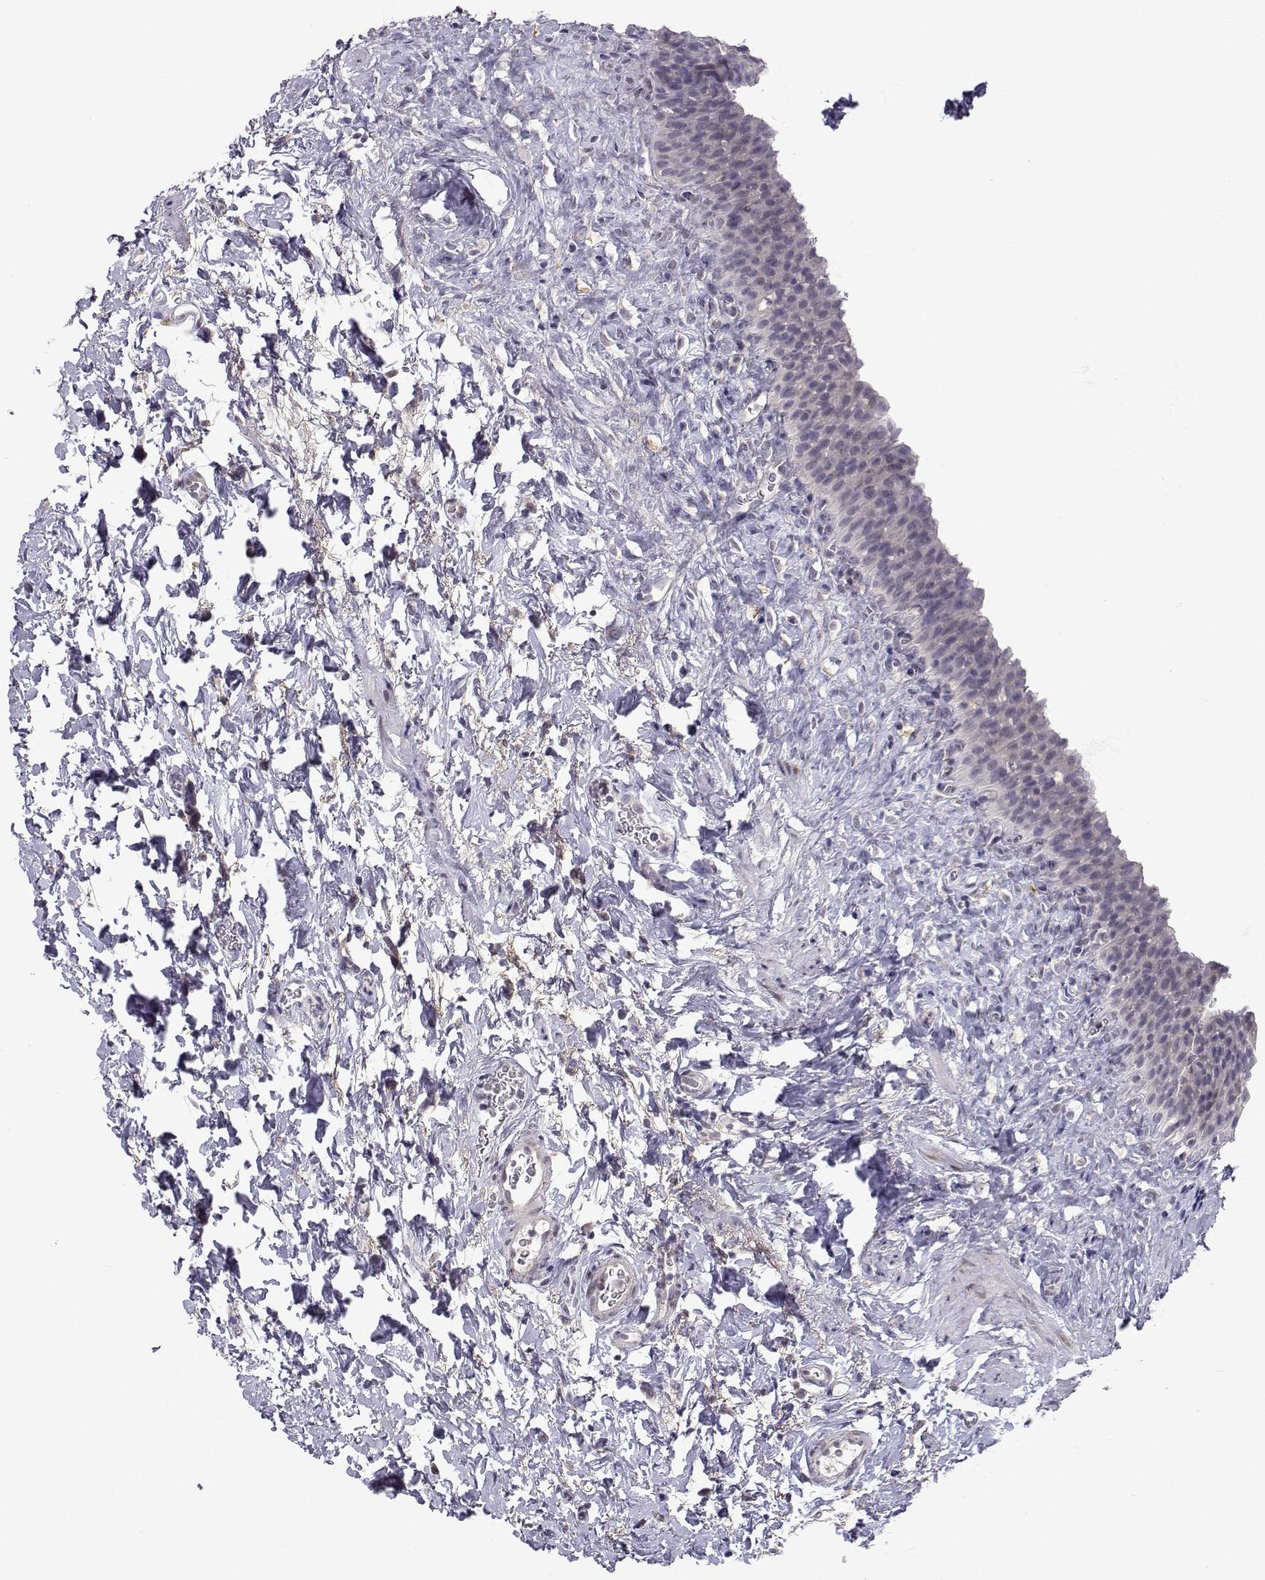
{"staining": {"intensity": "negative", "quantity": "none", "location": "none"}, "tissue": "urinary bladder", "cell_type": "Urothelial cells", "image_type": "normal", "snomed": [{"axis": "morphology", "description": "Normal tissue, NOS"}, {"axis": "topography", "description": "Urinary bladder"}], "caption": "The immunohistochemistry (IHC) histopathology image has no significant staining in urothelial cells of urinary bladder.", "gene": "SLC6A3", "patient": {"sex": "male", "age": 76}}